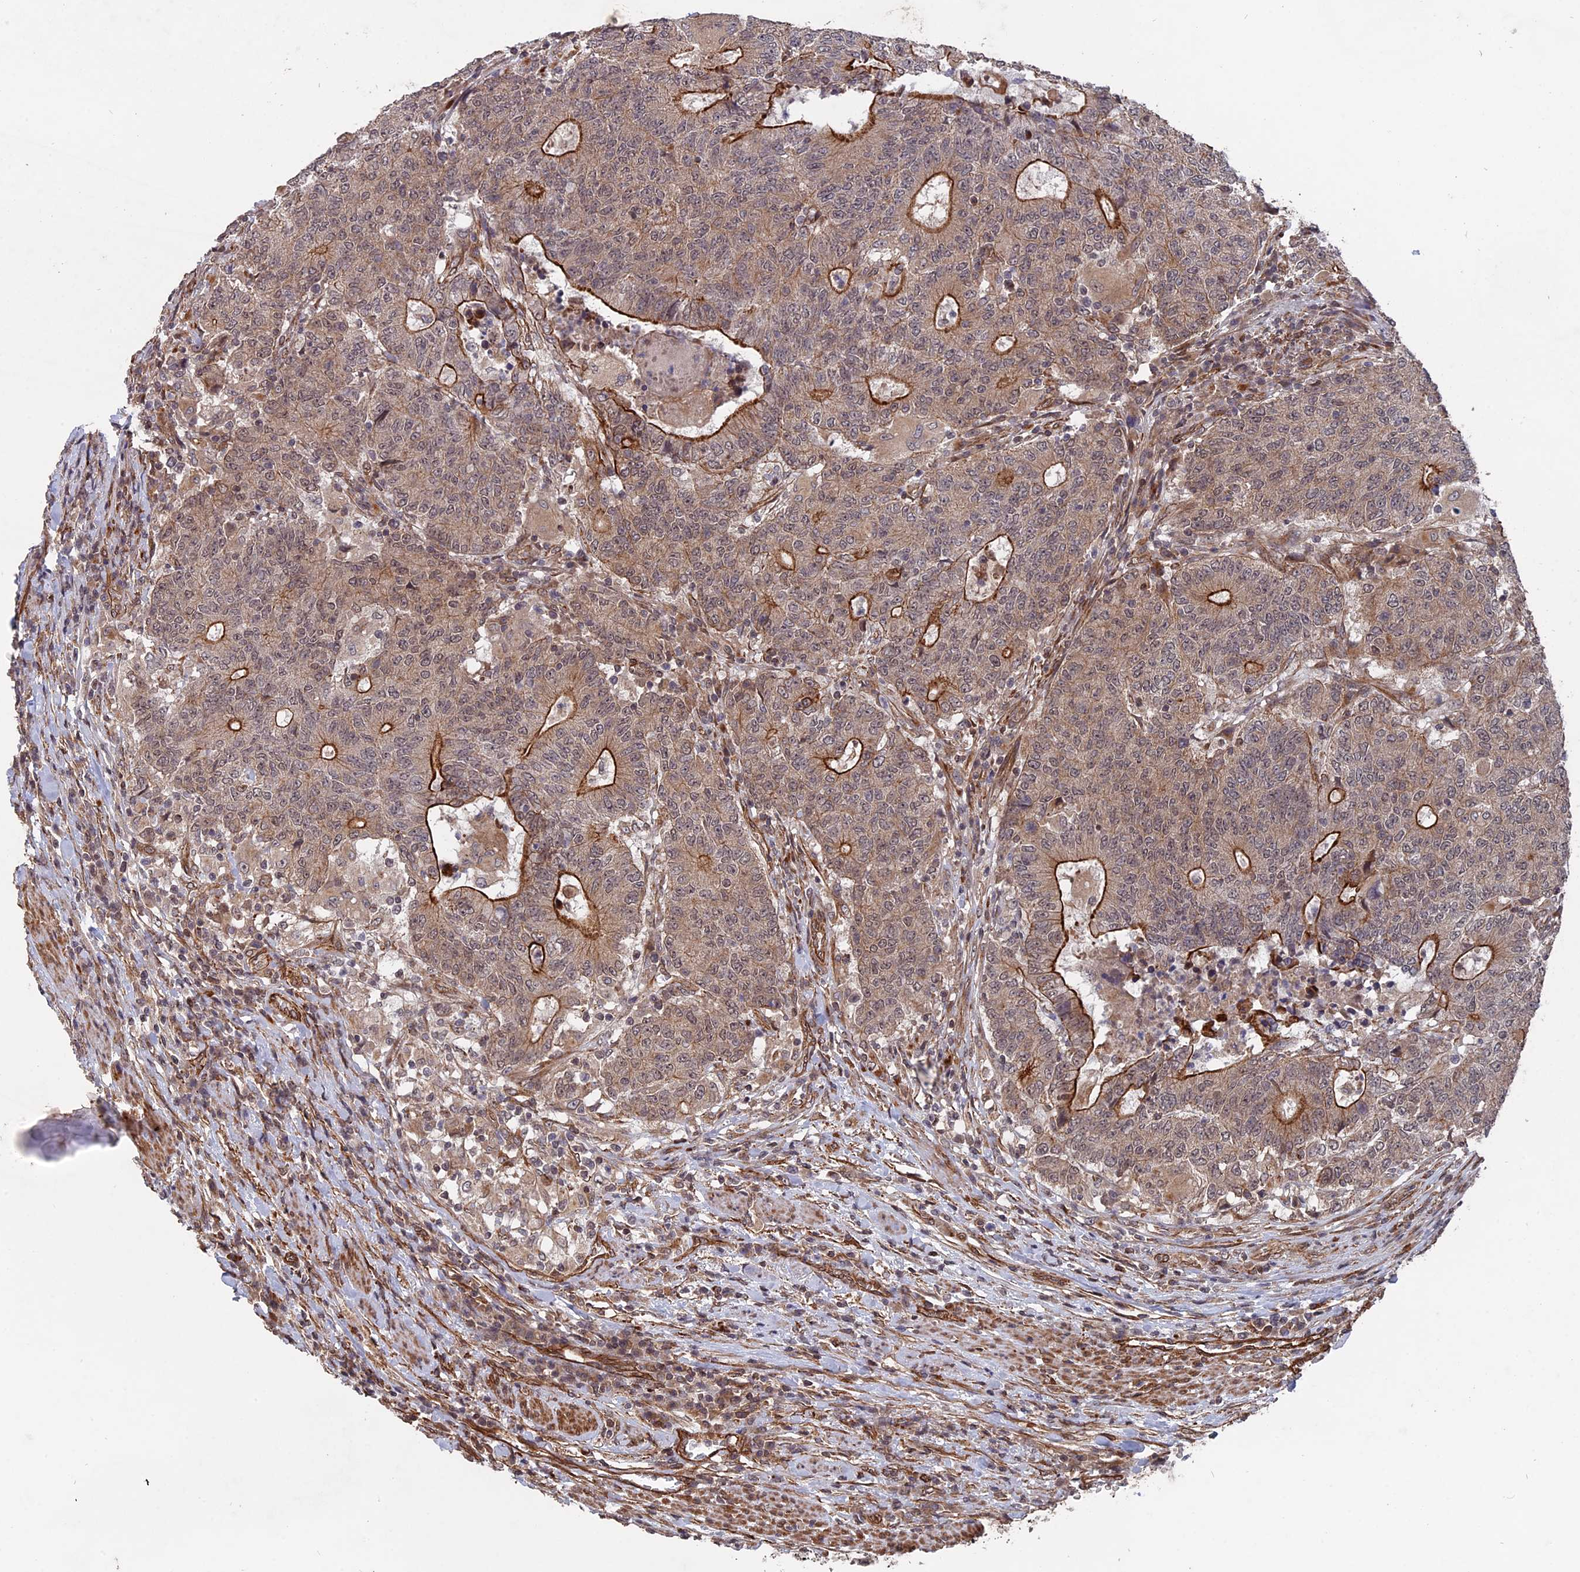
{"staining": {"intensity": "strong", "quantity": "25%-75%", "location": "cytoplasmic/membranous"}, "tissue": "colorectal cancer", "cell_type": "Tumor cells", "image_type": "cancer", "snomed": [{"axis": "morphology", "description": "Adenocarcinoma, NOS"}, {"axis": "topography", "description": "Colon"}], "caption": "An IHC photomicrograph of tumor tissue is shown. Protein staining in brown labels strong cytoplasmic/membranous positivity in colorectal adenocarcinoma within tumor cells. (DAB IHC, brown staining for protein, blue staining for nuclei).", "gene": "NOSIP", "patient": {"sex": "female", "age": 75}}